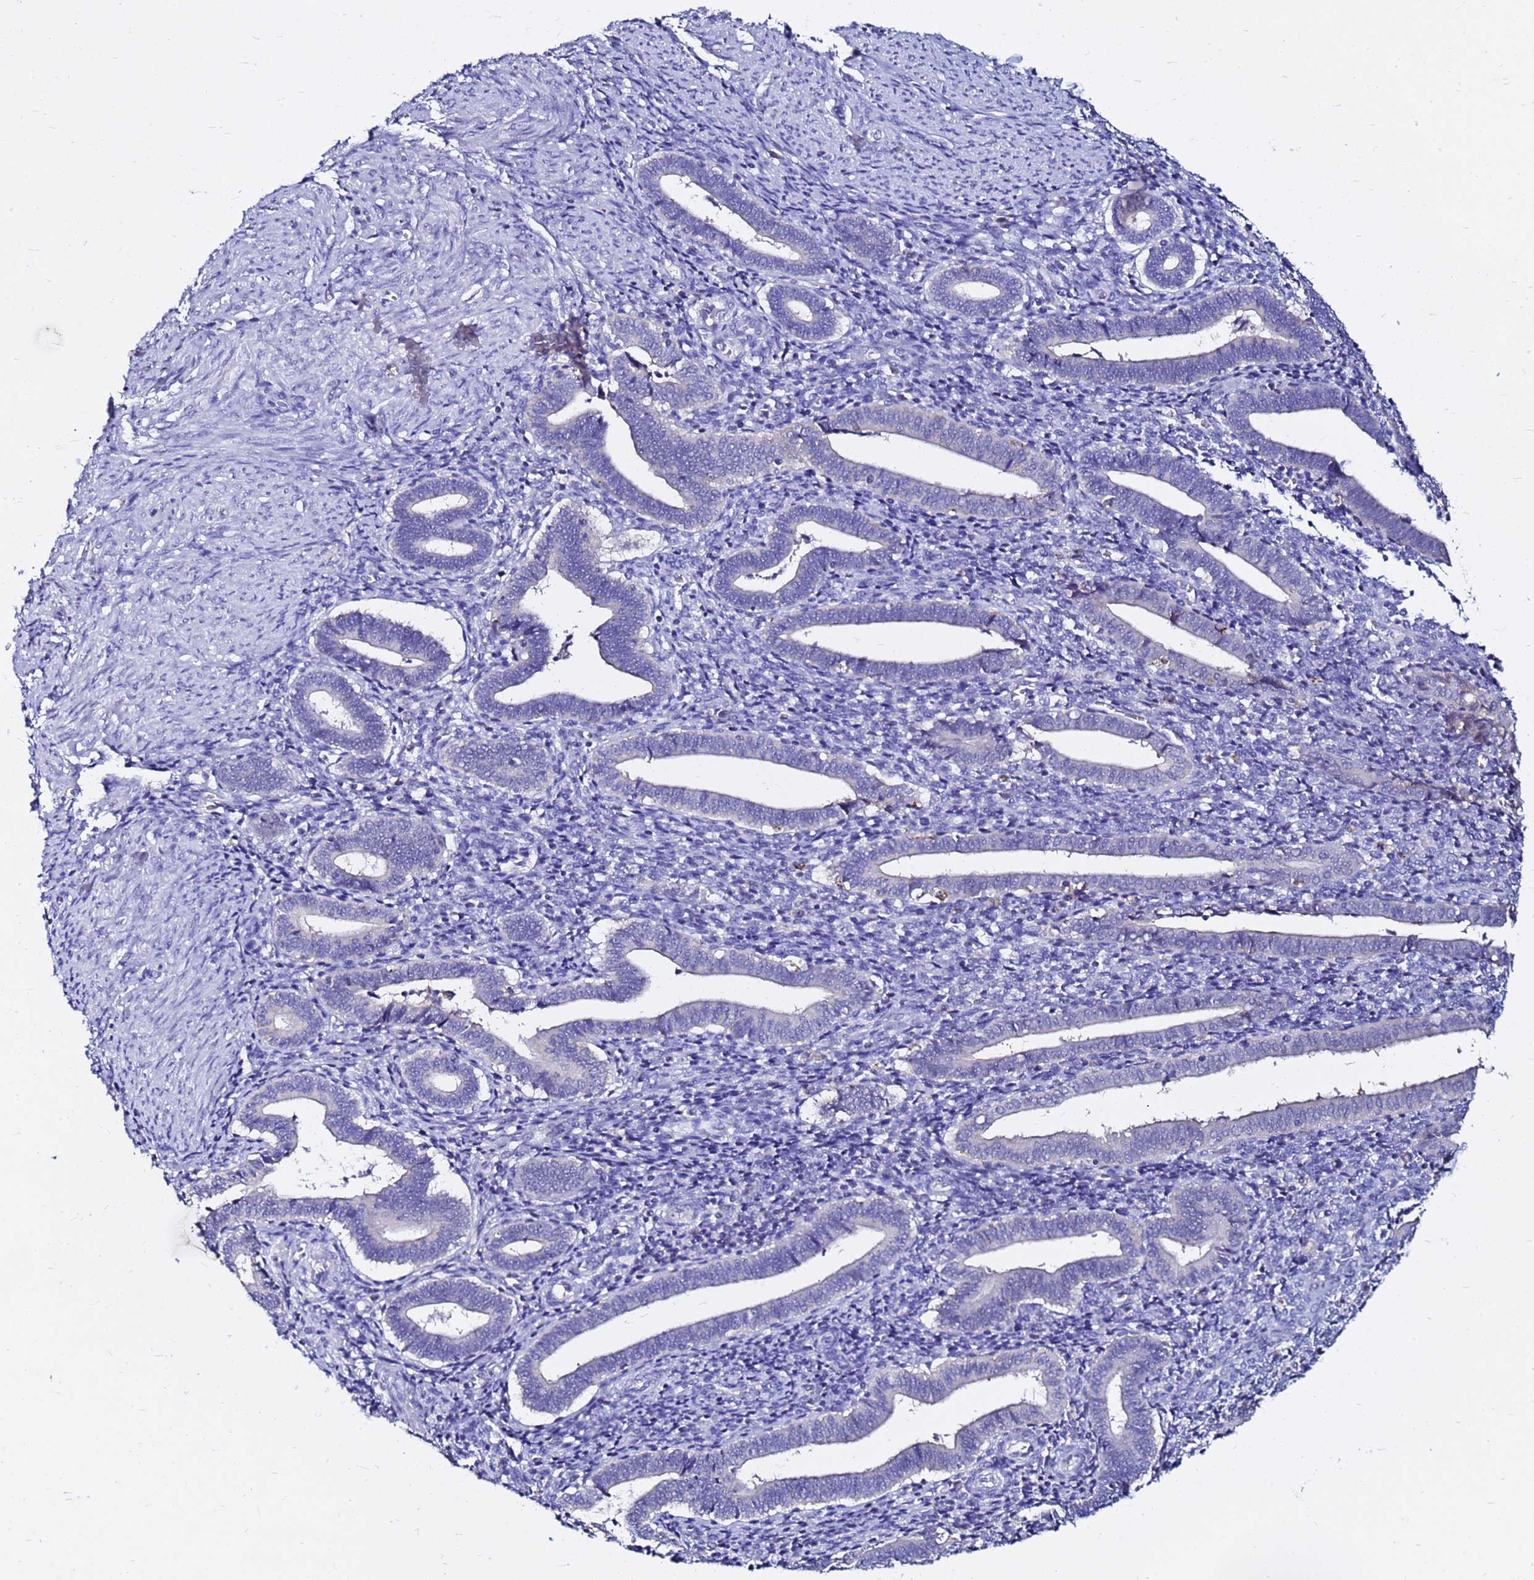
{"staining": {"intensity": "negative", "quantity": "none", "location": "none"}, "tissue": "endometrium", "cell_type": "Cells in endometrial stroma", "image_type": "normal", "snomed": [{"axis": "morphology", "description": "Normal tissue, NOS"}, {"axis": "topography", "description": "Other"}, {"axis": "topography", "description": "Endometrium"}], "caption": "The micrograph shows no staining of cells in endometrial stroma in benign endometrium. (Brightfield microscopy of DAB immunohistochemistry (IHC) at high magnification).", "gene": "FAM183A", "patient": {"sex": "female", "age": 44}}